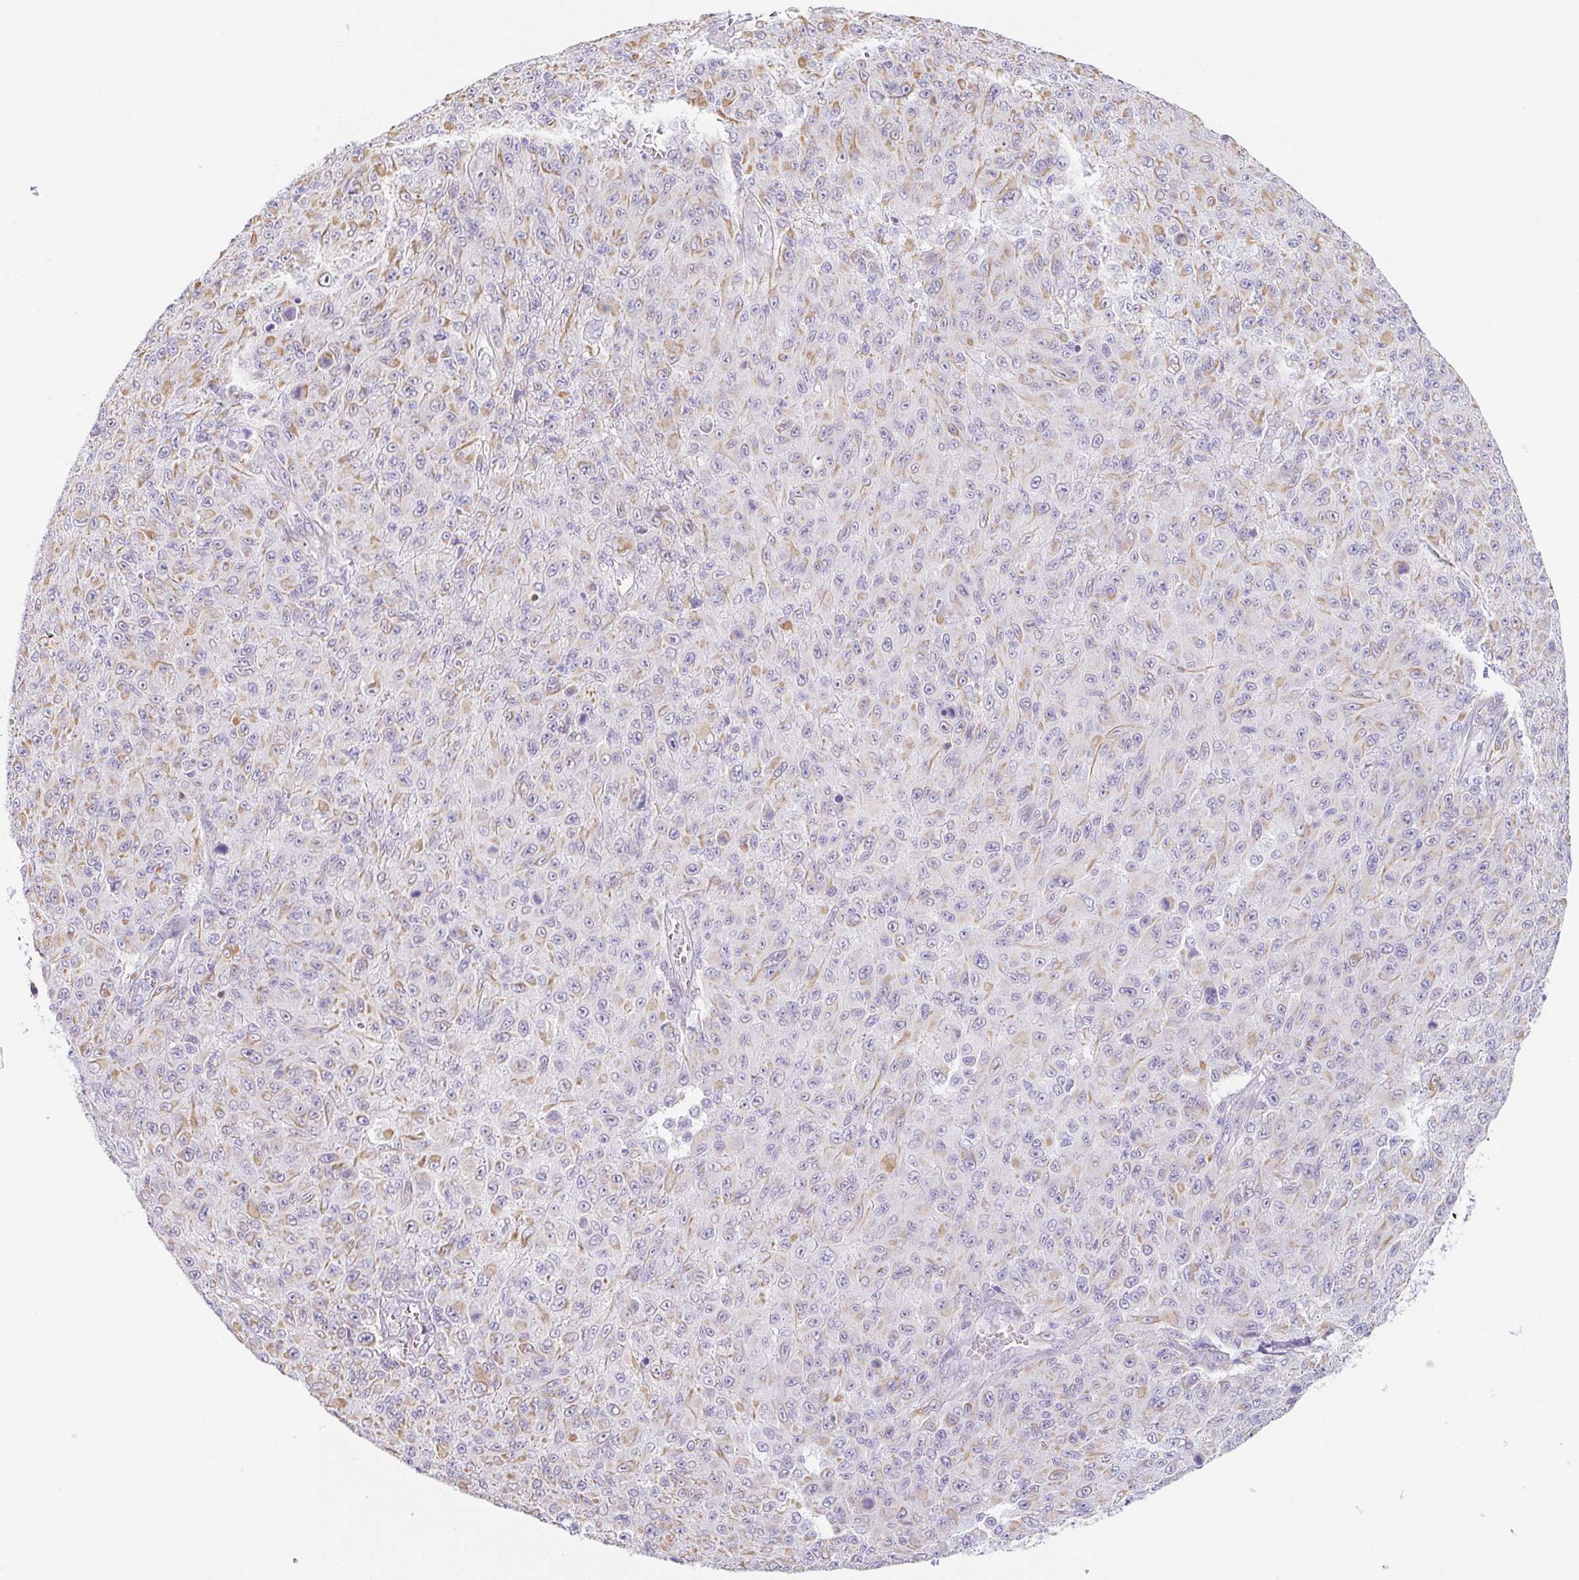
{"staining": {"intensity": "moderate", "quantity": "25%-75%", "location": "cytoplasmic/membranous"}, "tissue": "melanoma", "cell_type": "Tumor cells", "image_type": "cancer", "snomed": [{"axis": "morphology", "description": "Malignant melanoma, NOS"}, {"axis": "topography", "description": "Skin"}], "caption": "The immunohistochemical stain highlights moderate cytoplasmic/membranous expression in tumor cells of melanoma tissue.", "gene": "DKK4", "patient": {"sex": "male", "age": 46}}